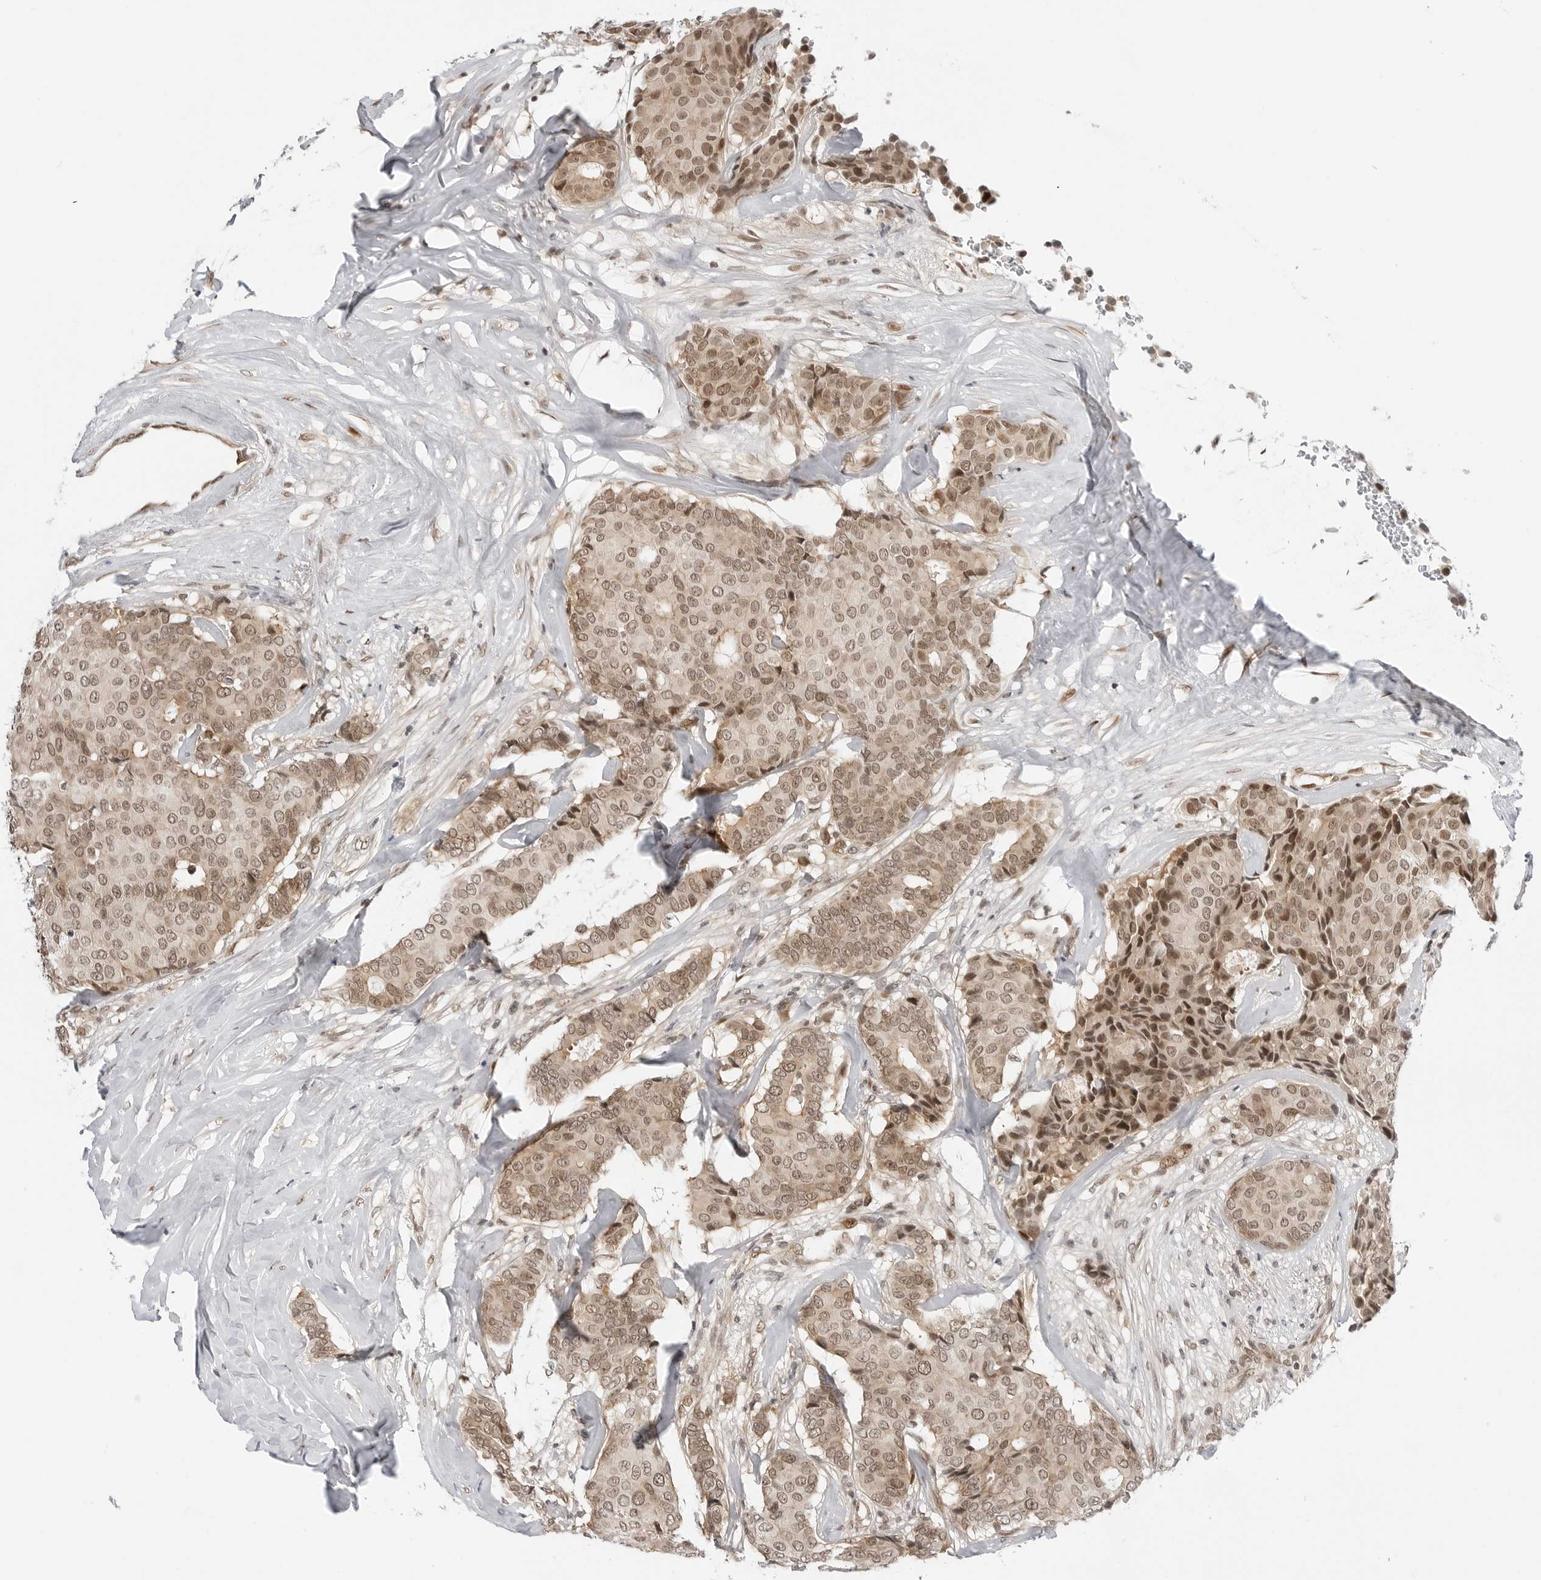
{"staining": {"intensity": "moderate", "quantity": ">75%", "location": "cytoplasmic/membranous,nuclear"}, "tissue": "breast cancer", "cell_type": "Tumor cells", "image_type": "cancer", "snomed": [{"axis": "morphology", "description": "Duct carcinoma"}, {"axis": "topography", "description": "Breast"}], "caption": "Intraductal carcinoma (breast) stained with a protein marker reveals moderate staining in tumor cells.", "gene": "C8orf33", "patient": {"sex": "female", "age": 75}}